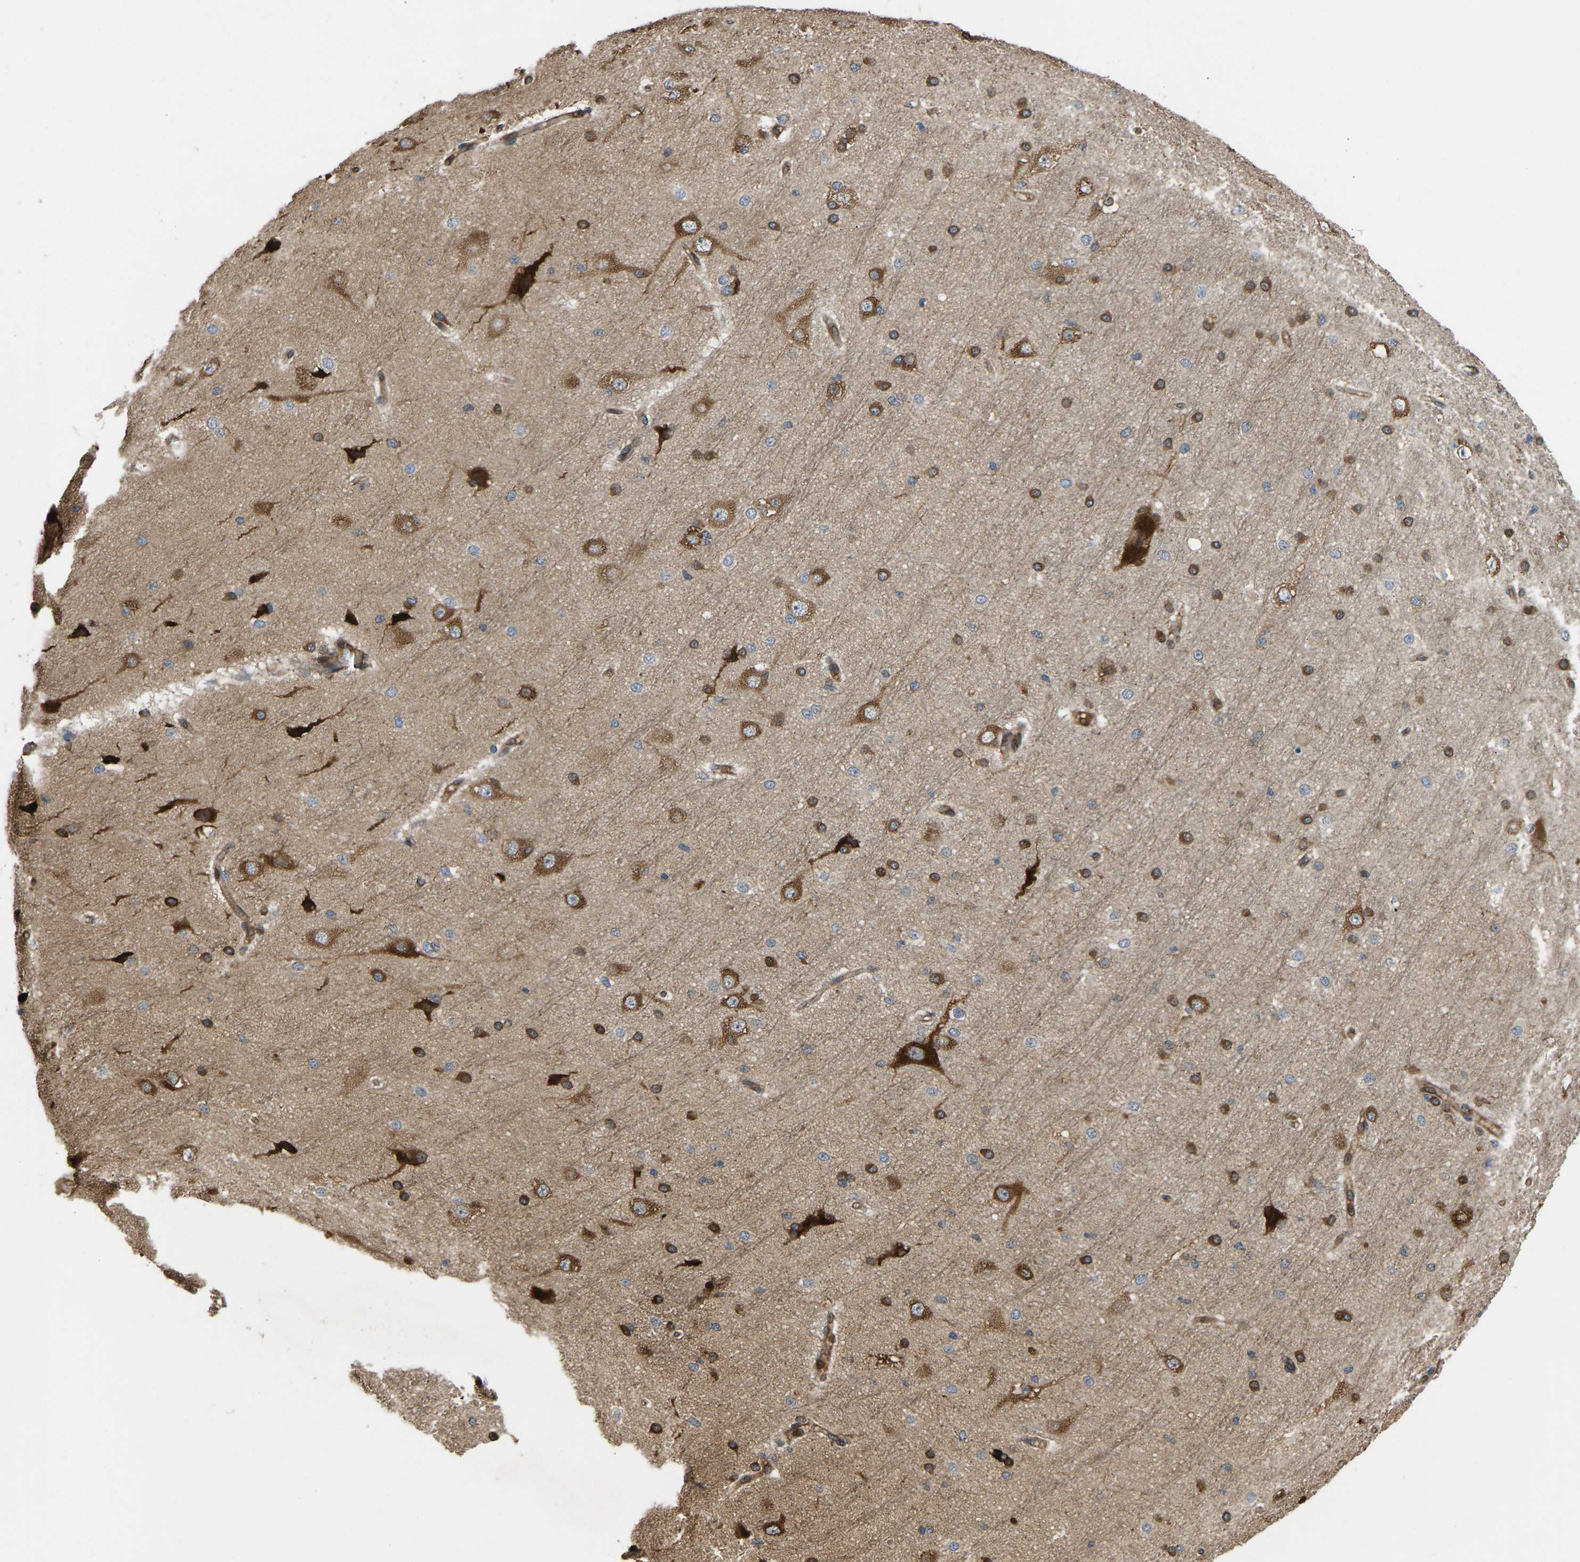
{"staining": {"intensity": "moderate", "quantity": ">75%", "location": "cytoplasmic/membranous"}, "tissue": "cerebral cortex", "cell_type": "Endothelial cells", "image_type": "normal", "snomed": [{"axis": "morphology", "description": "Normal tissue, NOS"}, {"axis": "morphology", "description": "Developmental malformation"}, {"axis": "topography", "description": "Cerebral cortex"}], "caption": "A high-resolution photomicrograph shows IHC staining of benign cerebral cortex, which displays moderate cytoplasmic/membranous positivity in about >75% of endothelial cells. Nuclei are stained in blue.", "gene": "RASGRF2", "patient": {"sex": "female", "age": 30}}